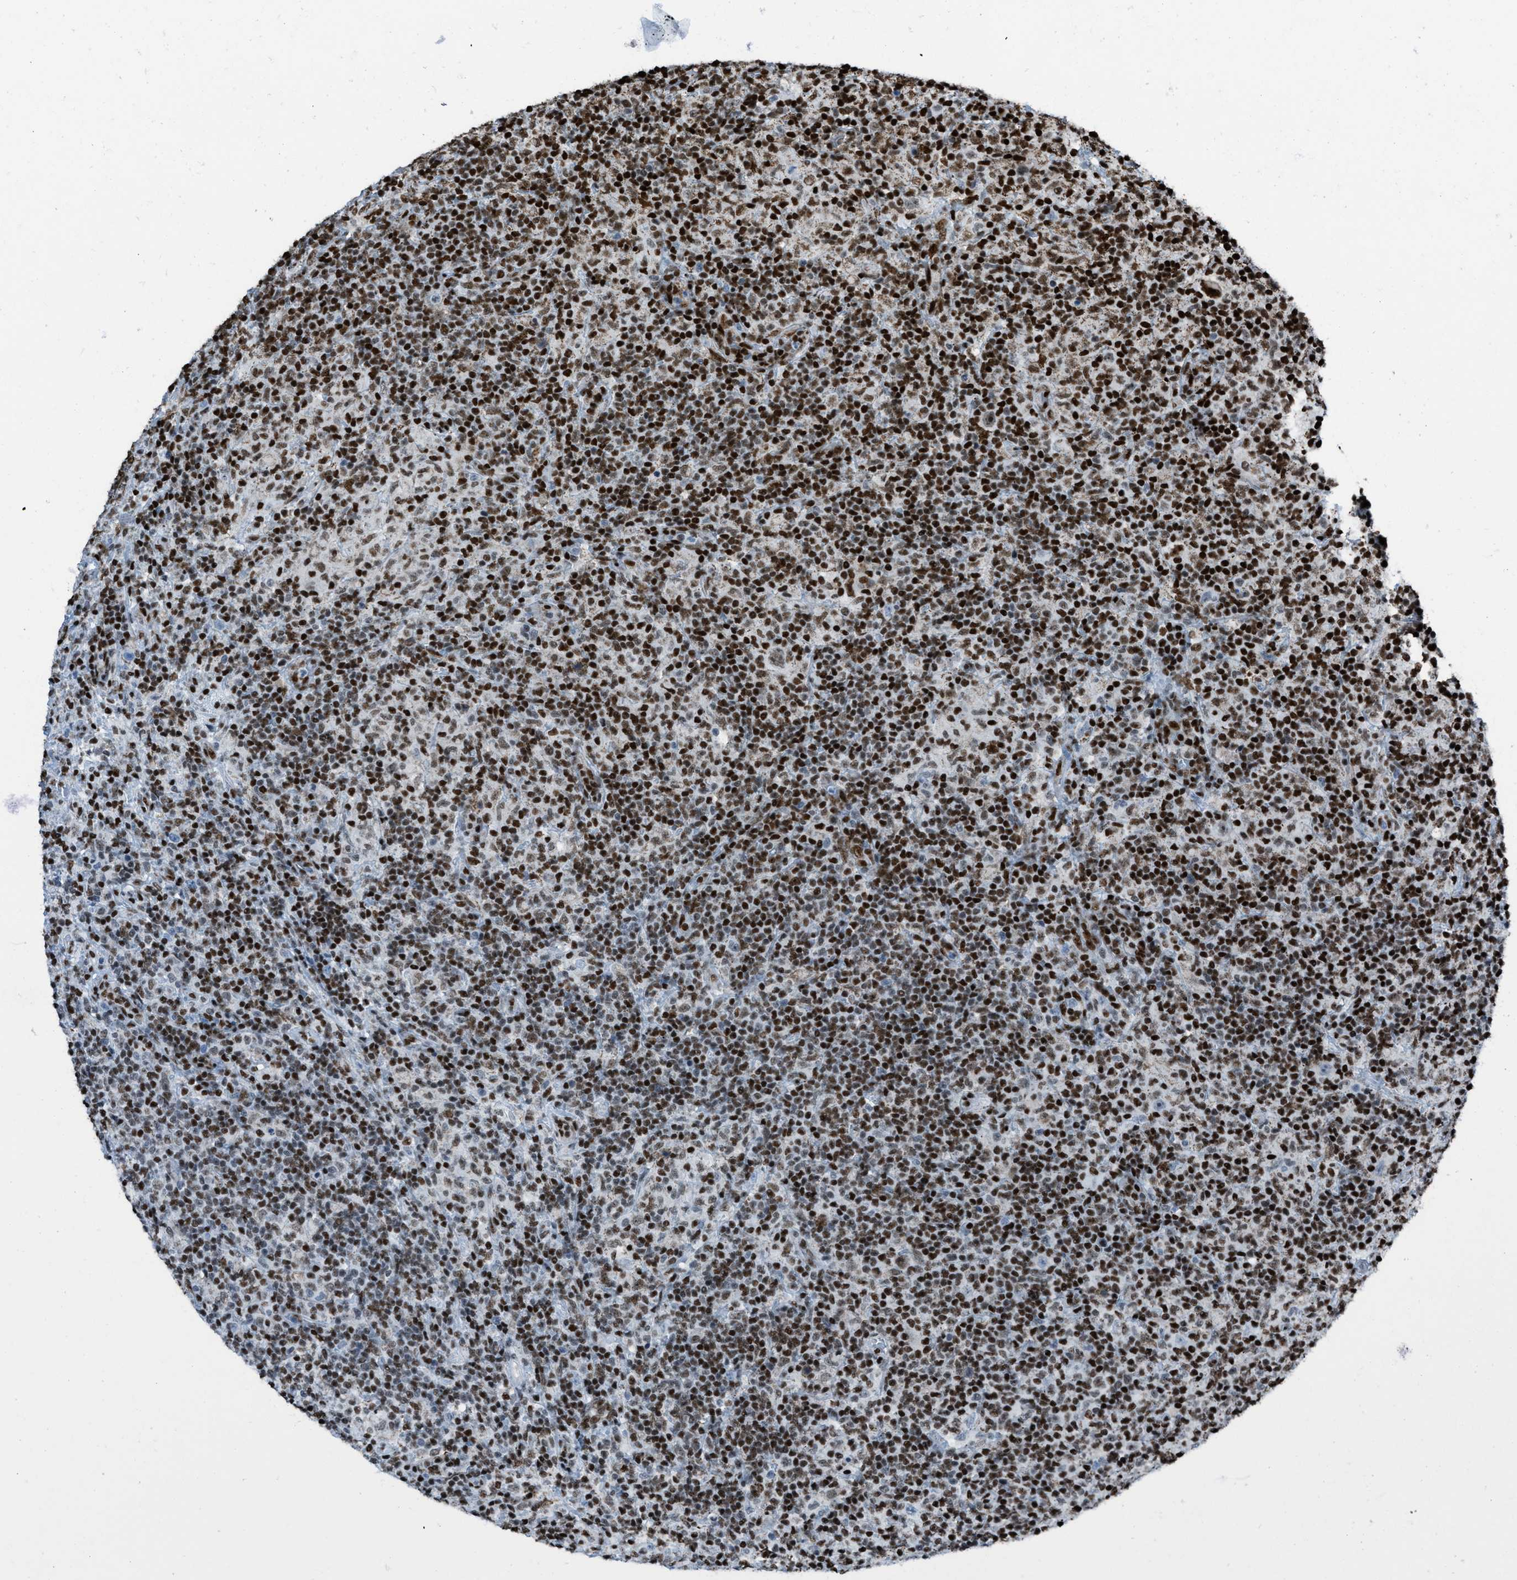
{"staining": {"intensity": "weak", "quantity": "25%-75%", "location": "nuclear"}, "tissue": "lymphoma", "cell_type": "Tumor cells", "image_type": "cancer", "snomed": [{"axis": "morphology", "description": "Hodgkin's disease, NOS"}, {"axis": "topography", "description": "Lymph node"}], "caption": "Tumor cells show low levels of weak nuclear staining in about 25%-75% of cells in human Hodgkin's disease.", "gene": "SLFN5", "patient": {"sex": "male", "age": 70}}